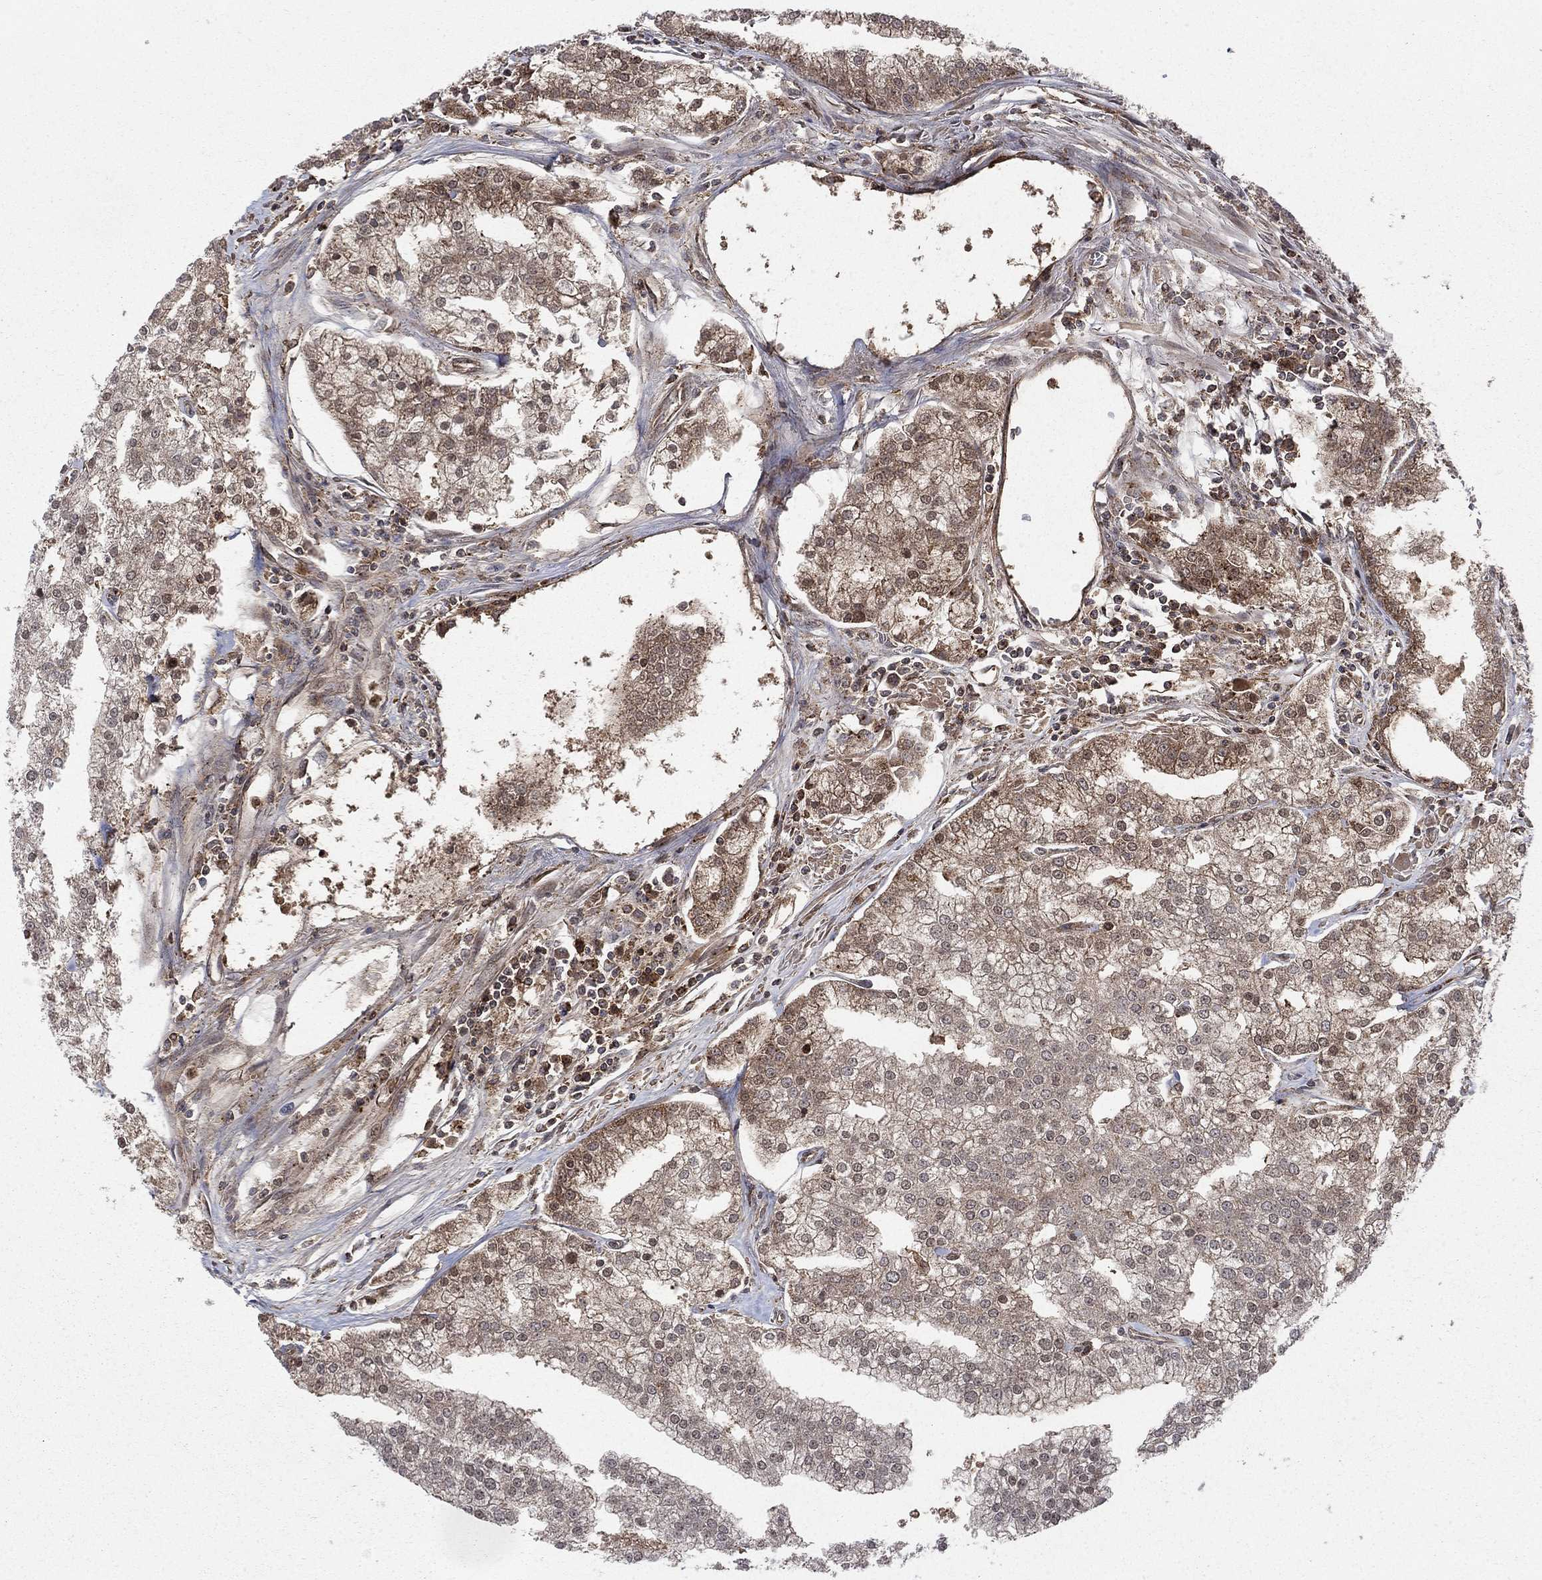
{"staining": {"intensity": "moderate", "quantity": "25%-75%", "location": "cytoplasmic/membranous"}, "tissue": "prostate cancer", "cell_type": "Tumor cells", "image_type": "cancer", "snomed": [{"axis": "morphology", "description": "Adenocarcinoma, NOS"}, {"axis": "topography", "description": "Prostate"}], "caption": "Protein staining of prostate adenocarcinoma tissue exhibits moderate cytoplasmic/membranous expression in about 25%-75% of tumor cells.", "gene": "IFI35", "patient": {"sex": "male", "age": 70}}